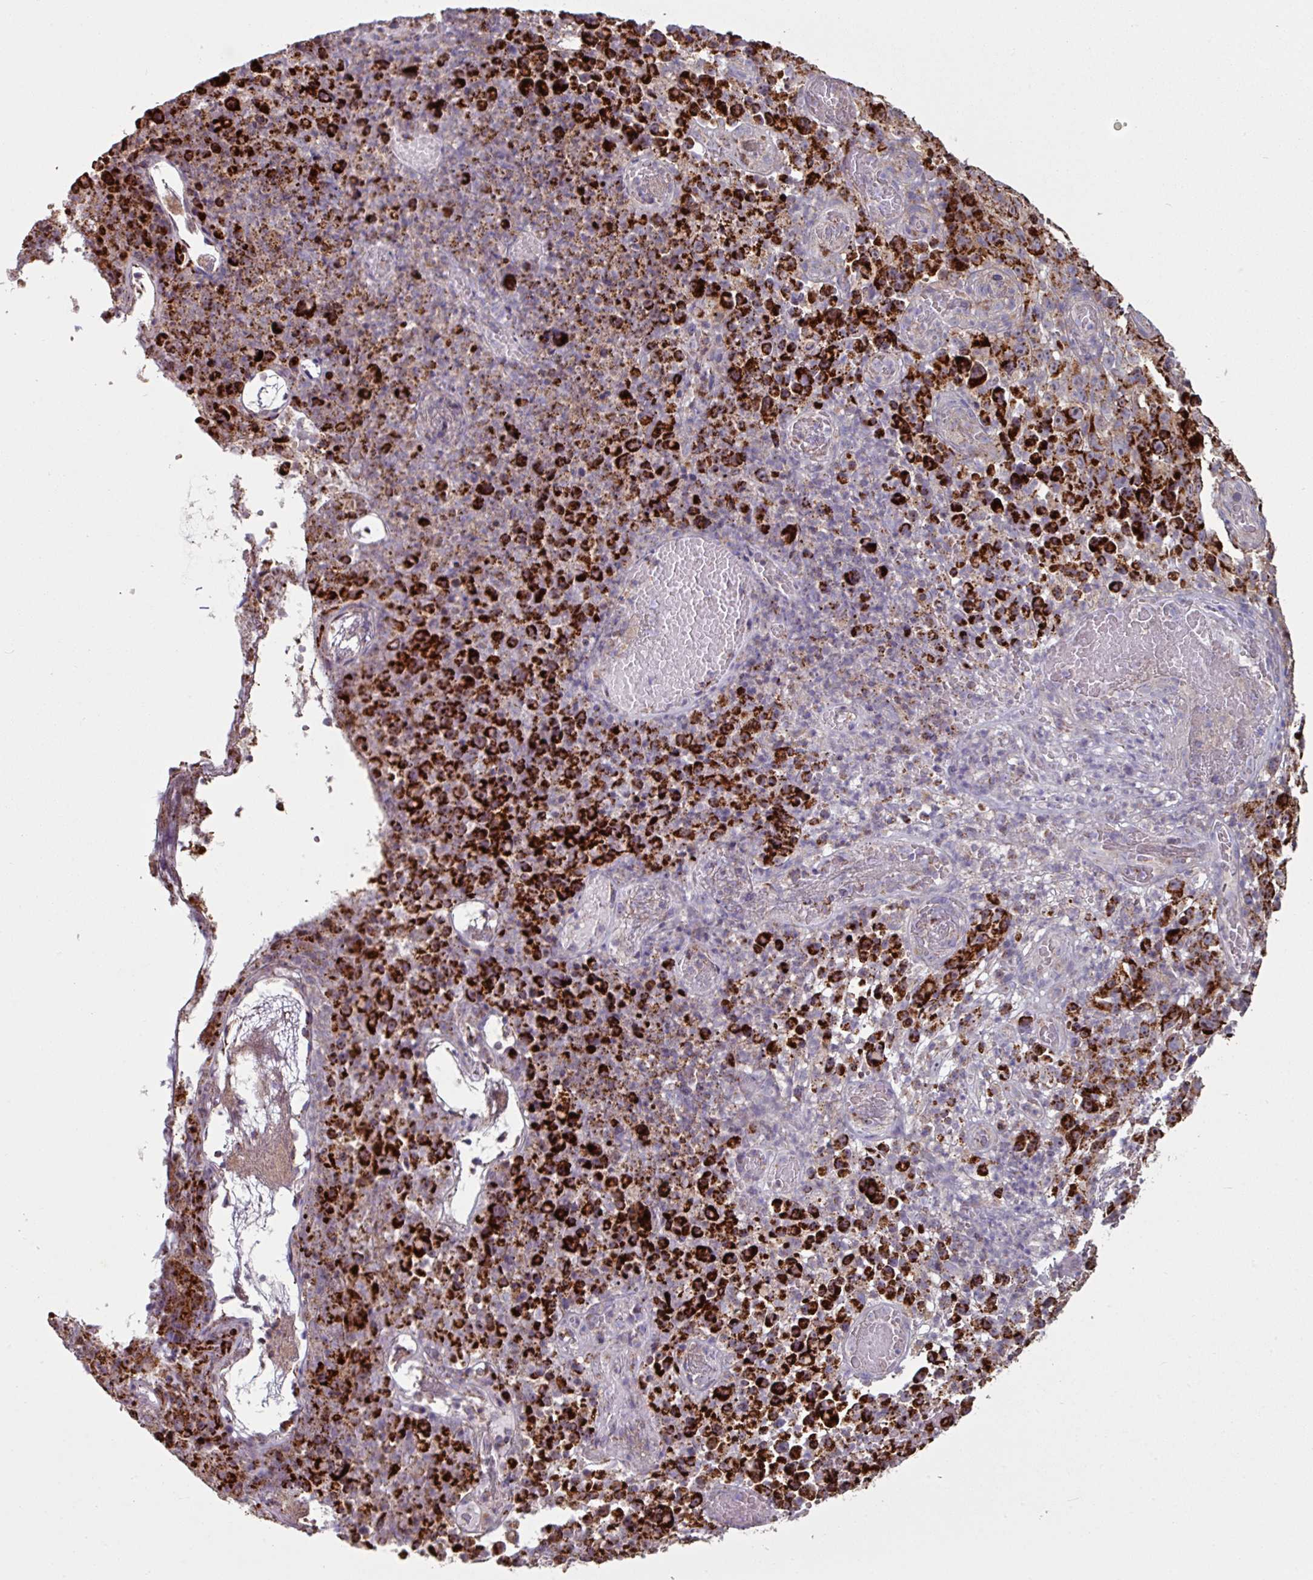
{"staining": {"intensity": "strong", "quantity": ">75%", "location": "cytoplasmic/membranous"}, "tissue": "melanoma", "cell_type": "Tumor cells", "image_type": "cancer", "snomed": [{"axis": "morphology", "description": "Malignant melanoma, NOS"}, {"axis": "topography", "description": "Skin"}], "caption": "Tumor cells show high levels of strong cytoplasmic/membranous positivity in approximately >75% of cells in malignant melanoma. The protein is shown in brown color, while the nuclei are stained blue.", "gene": "OR2D3", "patient": {"sex": "female", "age": 82}}